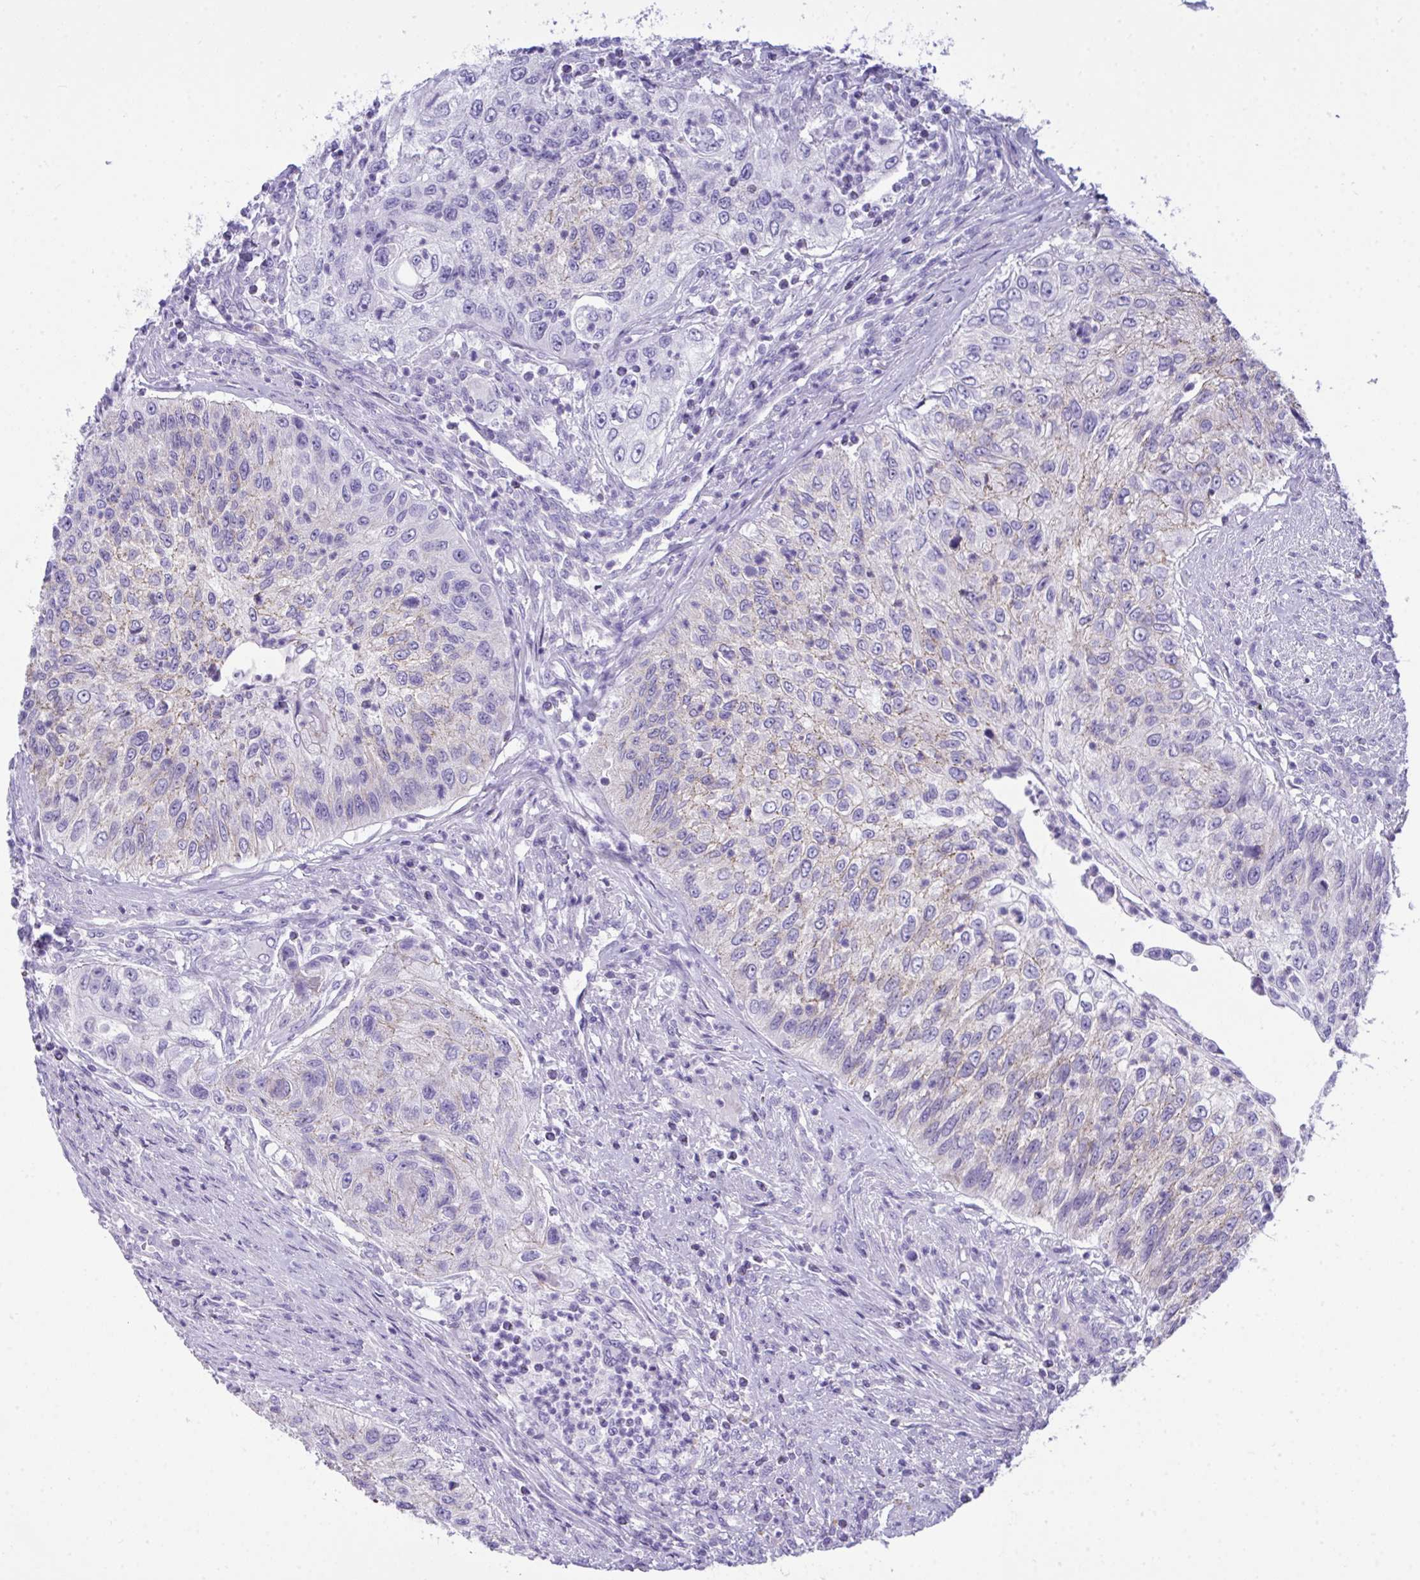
{"staining": {"intensity": "negative", "quantity": "none", "location": "none"}, "tissue": "urothelial cancer", "cell_type": "Tumor cells", "image_type": "cancer", "snomed": [{"axis": "morphology", "description": "Urothelial carcinoma, High grade"}, {"axis": "topography", "description": "Urinary bladder"}], "caption": "A photomicrograph of urothelial carcinoma (high-grade) stained for a protein exhibits no brown staining in tumor cells.", "gene": "GLB1L2", "patient": {"sex": "female", "age": 60}}